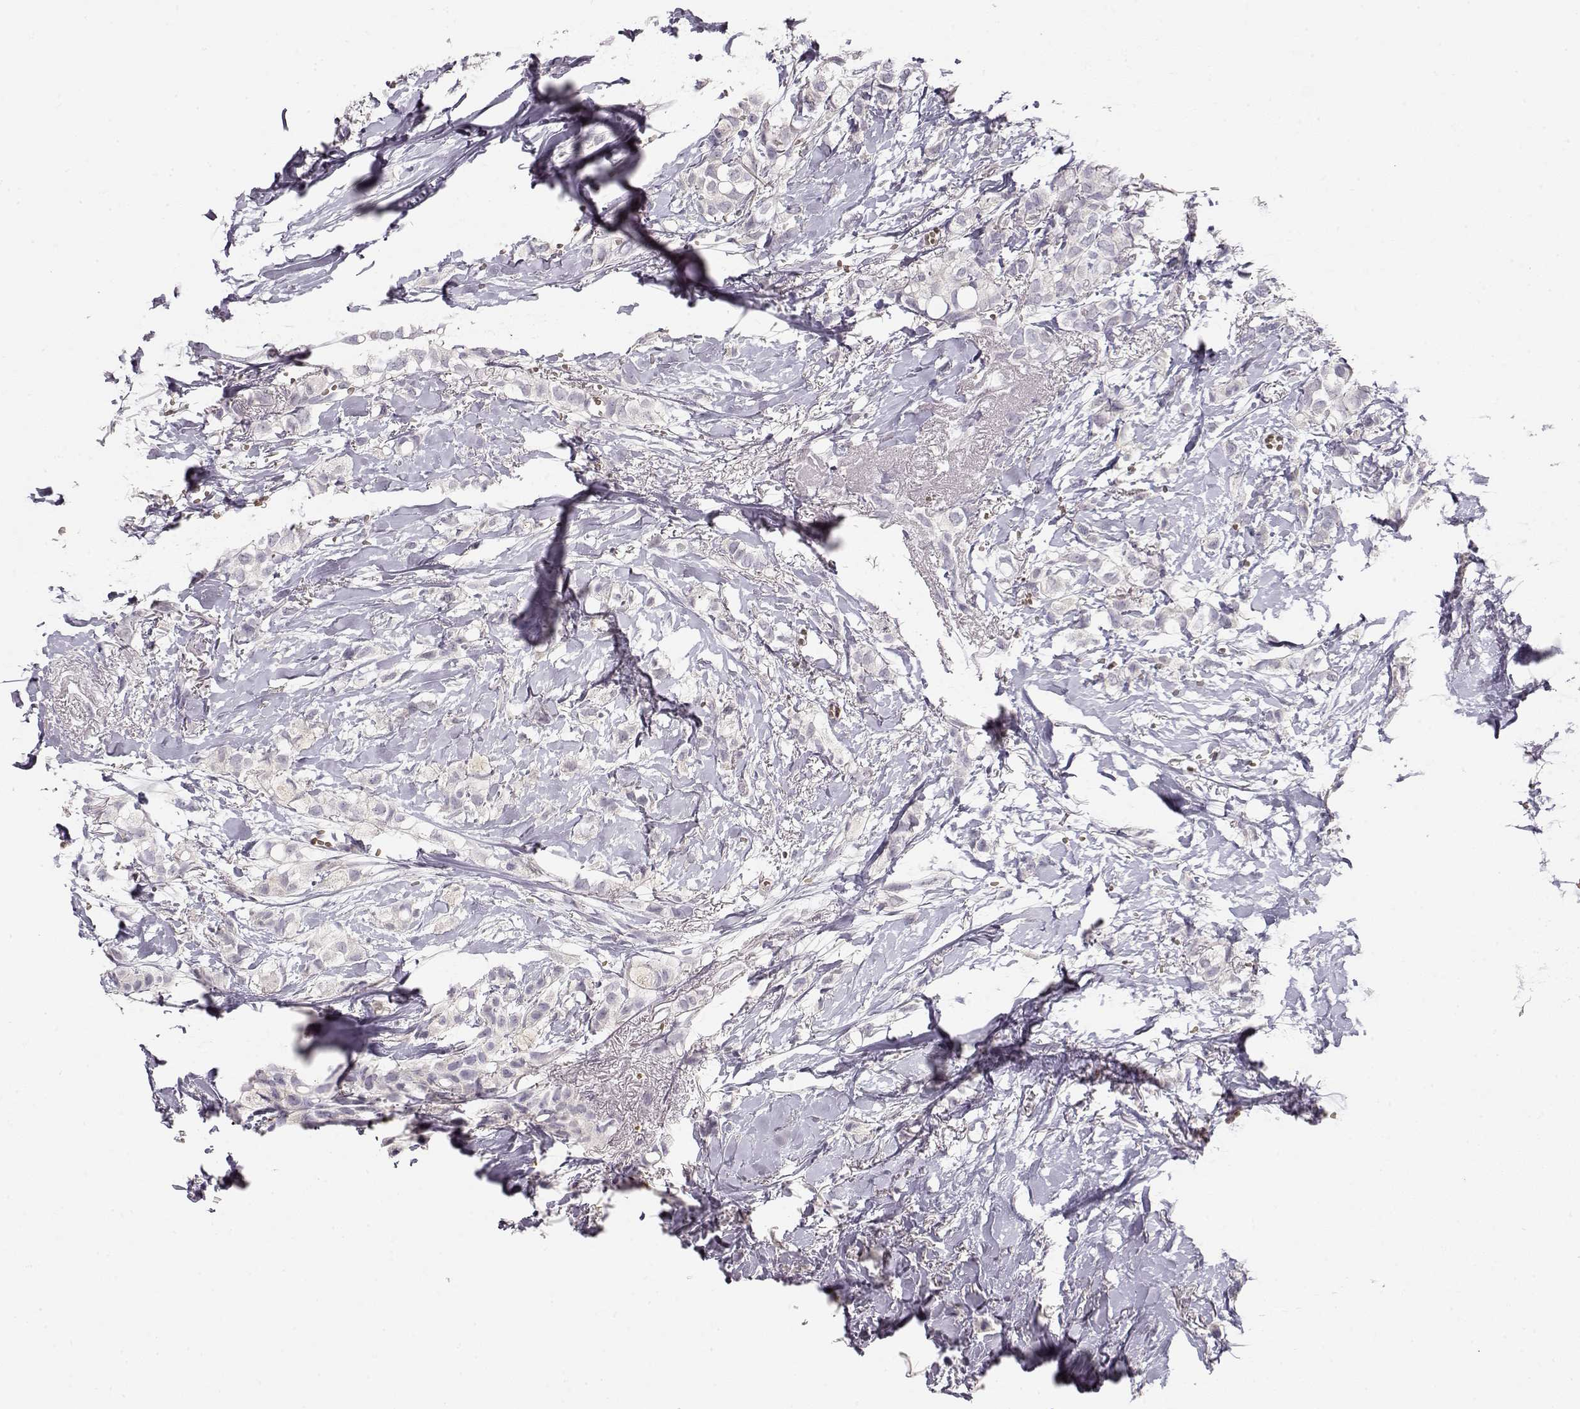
{"staining": {"intensity": "negative", "quantity": "none", "location": "none"}, "tissue": "breast cancer", "cell_type": "Tumor cells", "image_type": "cancer", "snomed": [{"axis": "morphology", "description": "Duct carcinoma"}, {"axis": "topography", "description": "Breast"}], "caption": "A high-resolution histopathology image shows immunohistochemistry staining of breast infiltrating ductal carcinoma, which displays no significant staining in tumor cells.", "gene": "TTC26", "patient": {"sex": "female", "age": 85}}